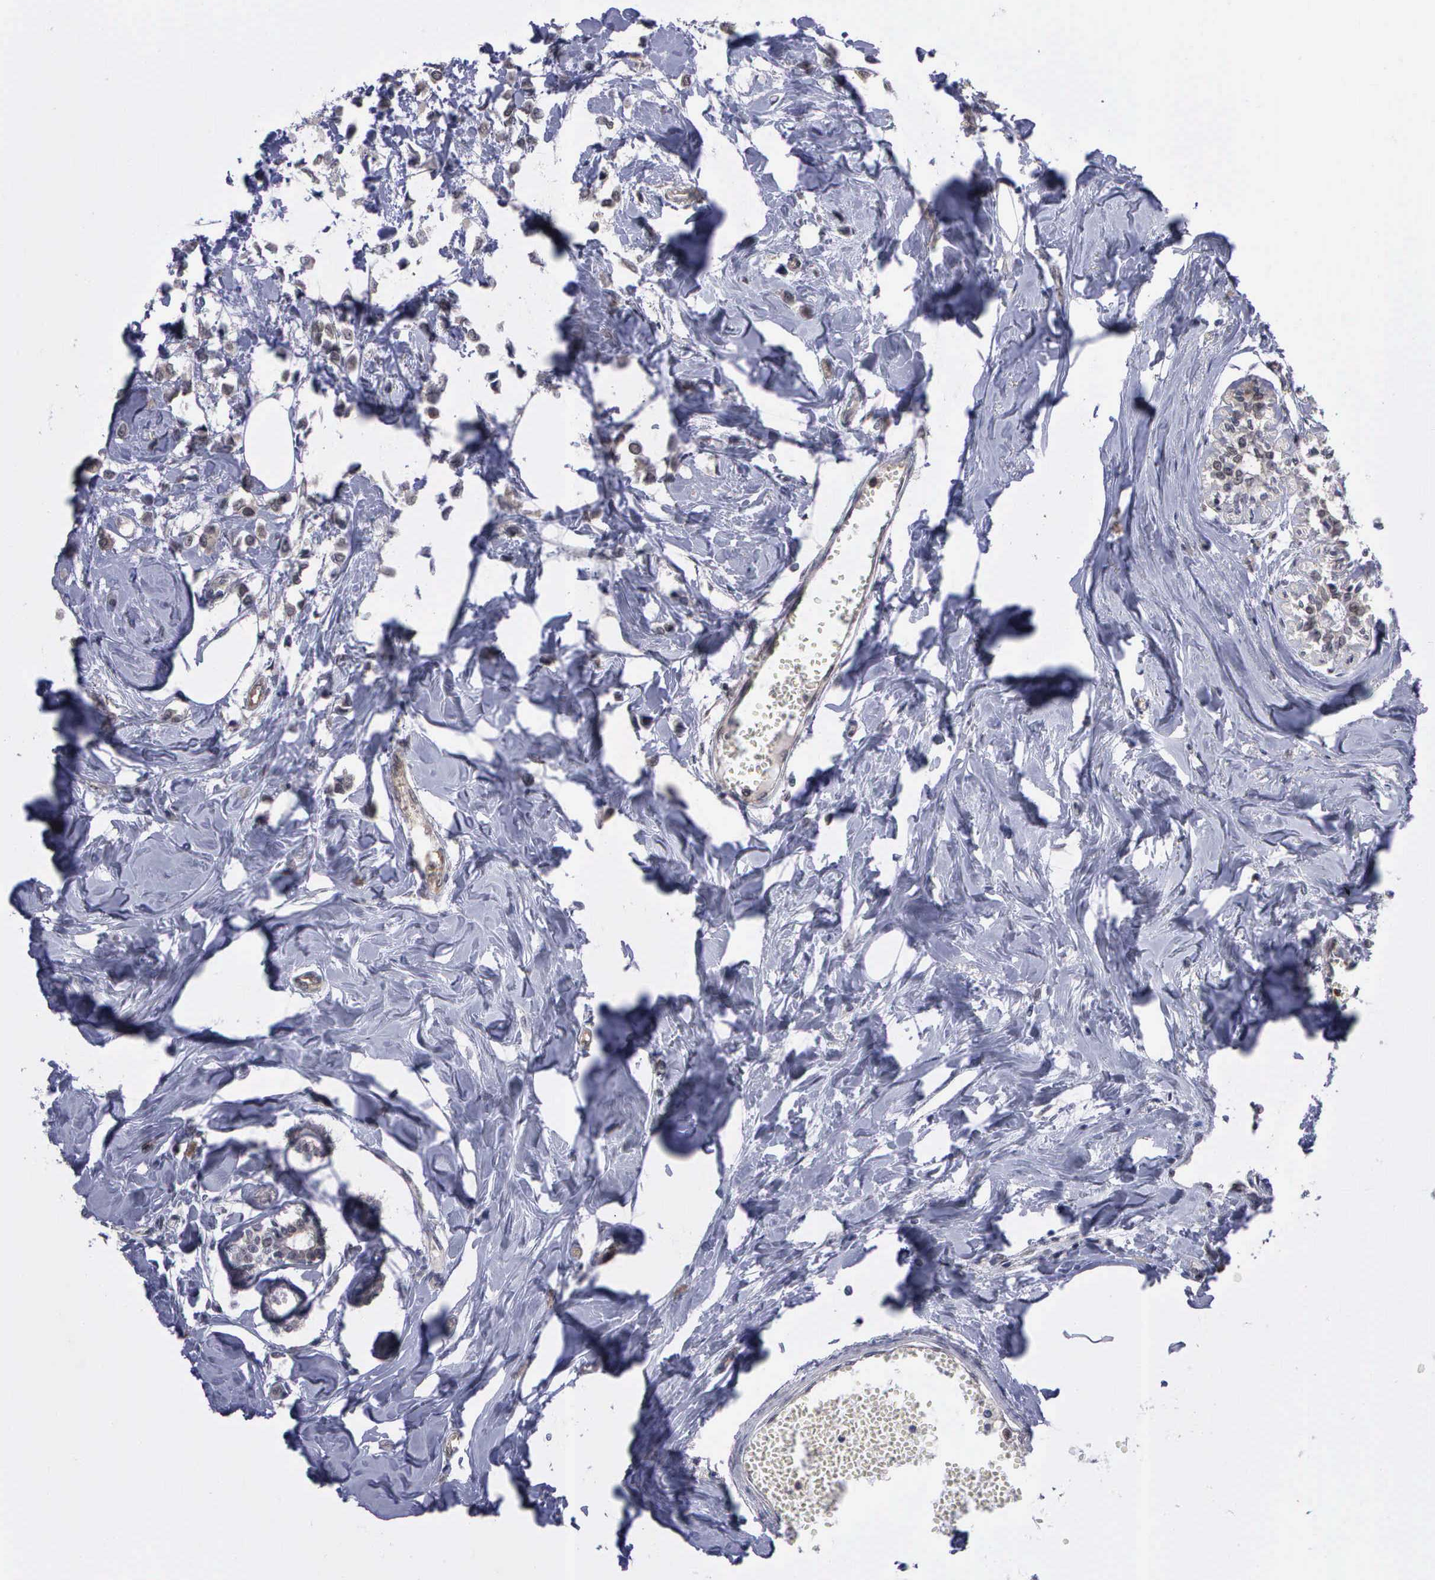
{"staining": {"intensity": "weak", "quantity": ">75%", "location": "cytoplasmic/membranous"}, "tissue": "breast cancer", "cell_type": "Tumor cells", "image_type": "cancer", "snomed": [{"axis": "morphology", "description": "Lobular carcinoma"}, {"axis": "topography", "description": "Breast"}], "caption": "IHC of human breast cancer shows low levels of weak cytoplasmic/membranous expression in about >75% of tumor cells.", "gene": "MAP3K9", "patient": {"sex": "female", "age": 51}}